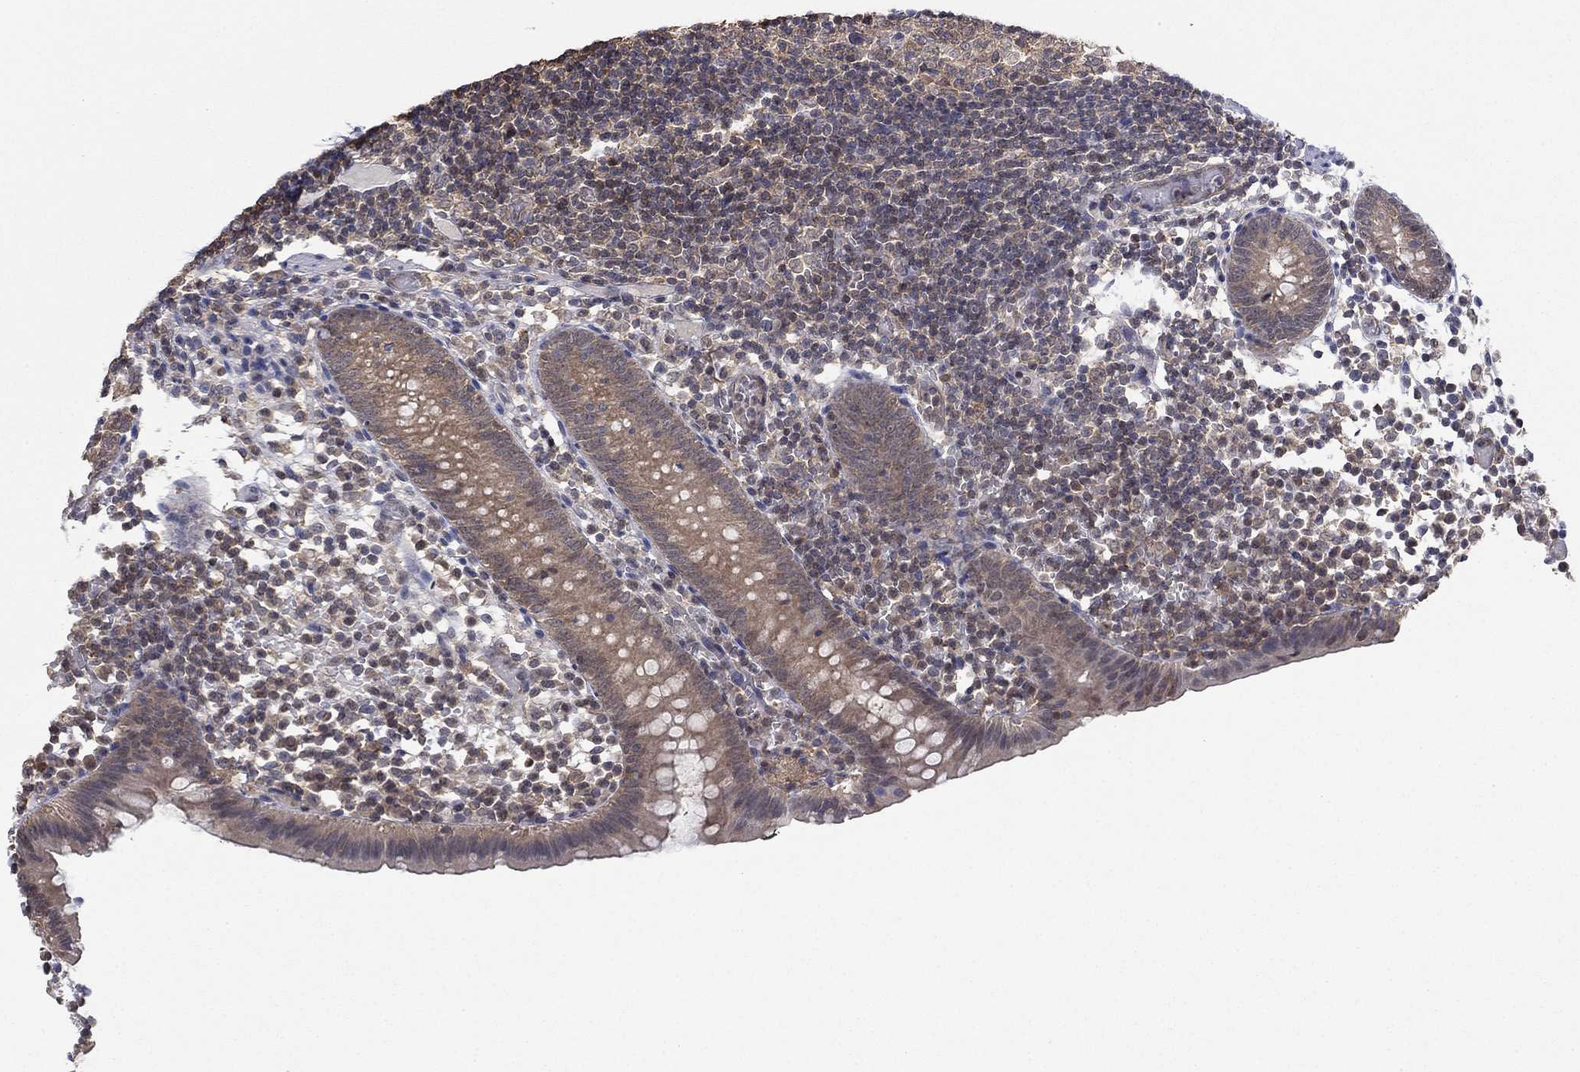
{"staining": {"intensity": "weak", "quantity": ">75%", "location": "cytoplasmic/membranous"}, "tissue": "appendix", "cell_type": "Glandular cells", "image_type": "normal", "snomed": [{"axis": "morphology", "description": "Normal tissue, NOS"}, {"axis": "topography", "description": "Appendix"}], "caption": "Brown immunohistochemical staining in benign human appendix reveals weak cytoplasmic/membranous expression in about >75% of glandular cells.", "gene": "RNF114", "patient": {"sex": "female", "age": 40}}